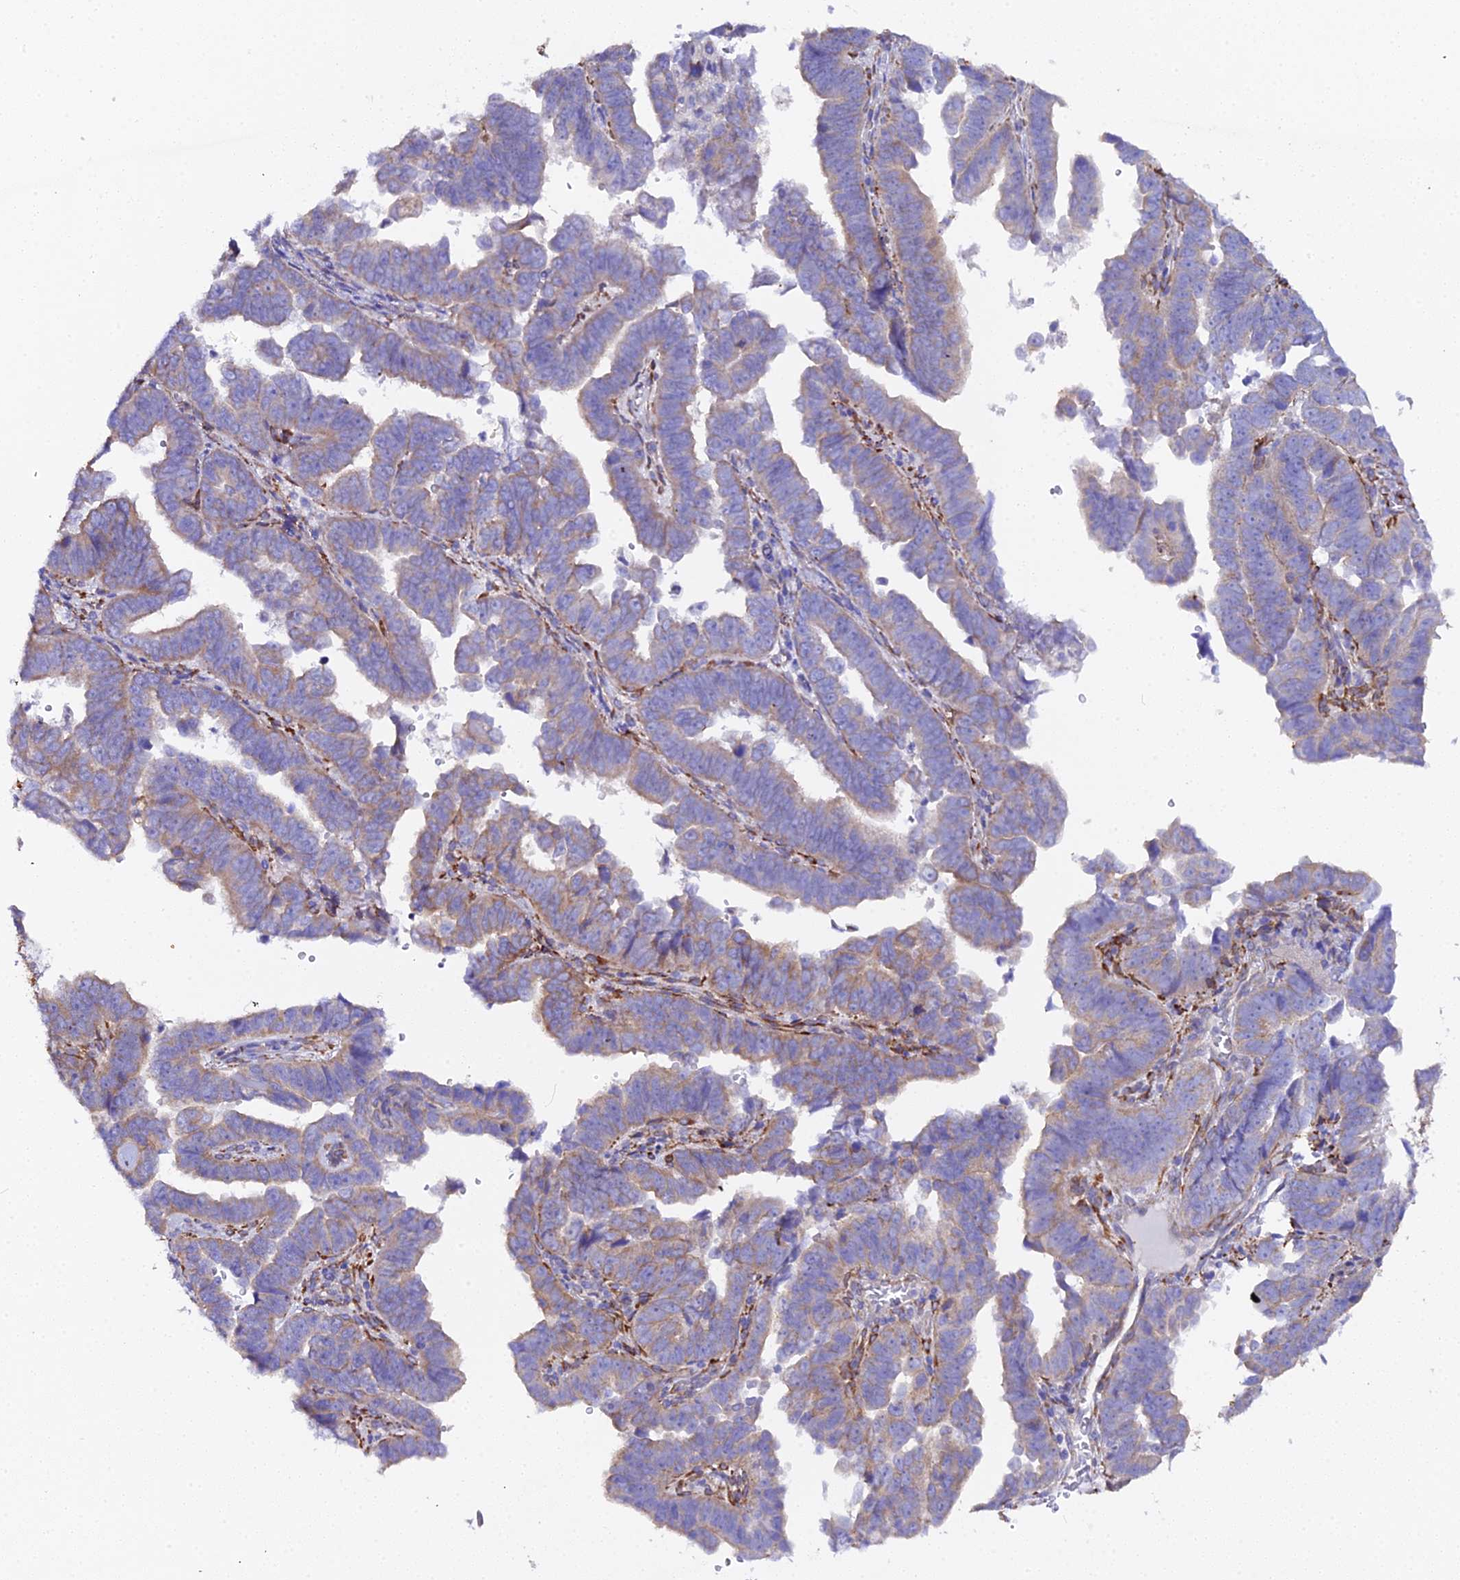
{"staining": {"intensity": "weak", "quantity": ">75%", "location": "cytoplasmic/membranous"}, "tissue": "endometrial cancer", "cell_type": "Tumor cells", "image_type": "cancer", "snomed": [{"axis": "morphology", "description": "Adenocarcinoma, NOS"}, {"axis": "topography", "description": "Endometrium"}], "caption": "Tumor cells reveal low levels of weak cytoplasmic/membranous expression in about >75% of cells in endometrial cancer.", "gene": "CFAP45", "patient": {"sex": "female", "age": 75}}